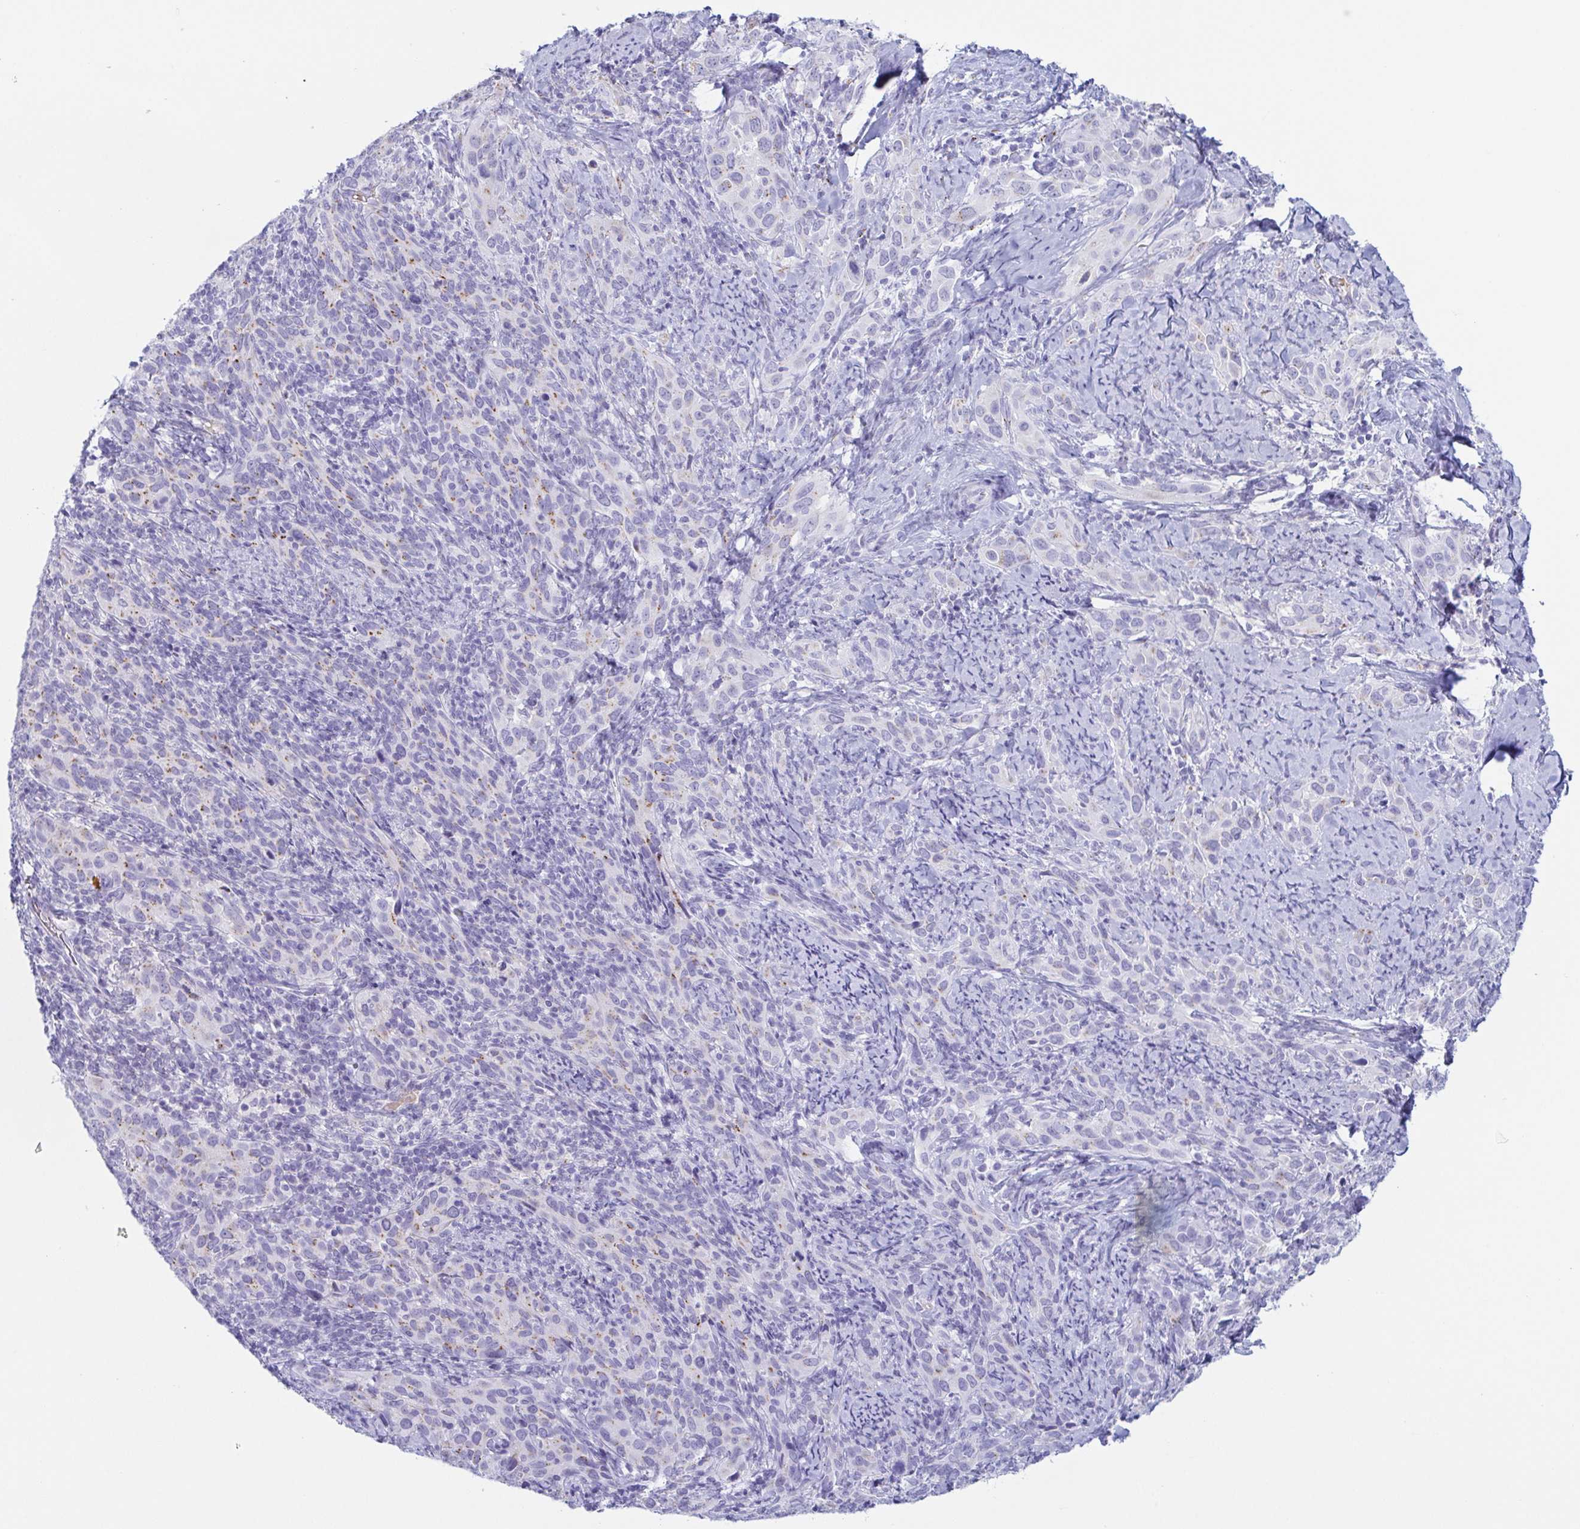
{"staining": {"intensity": "moderate", "quantity": "<25%", "location": "cytoplasmic/membranous"}, "tissue": "cervical cancer", "cell_type": "Tumor cells", "image_type": "cancer", "snomed": [{"axis": "morphology", "description": "Squamous cell carcinoma, NOS"}, {"axis": "topography", "description": "Cervix"}], "caption": "Immunohistochemical staining of cervical cancer exhibits low levels of moderate cytoplasmic/membranous expression in approximately <25% of tumor cells. (DAB (3,3'-diaminobenzidine) = brown stain, brightfield microscopy at high magnification).", "gene": "LDLRAD1", "patient": {"sex": "female", "age": 51}}